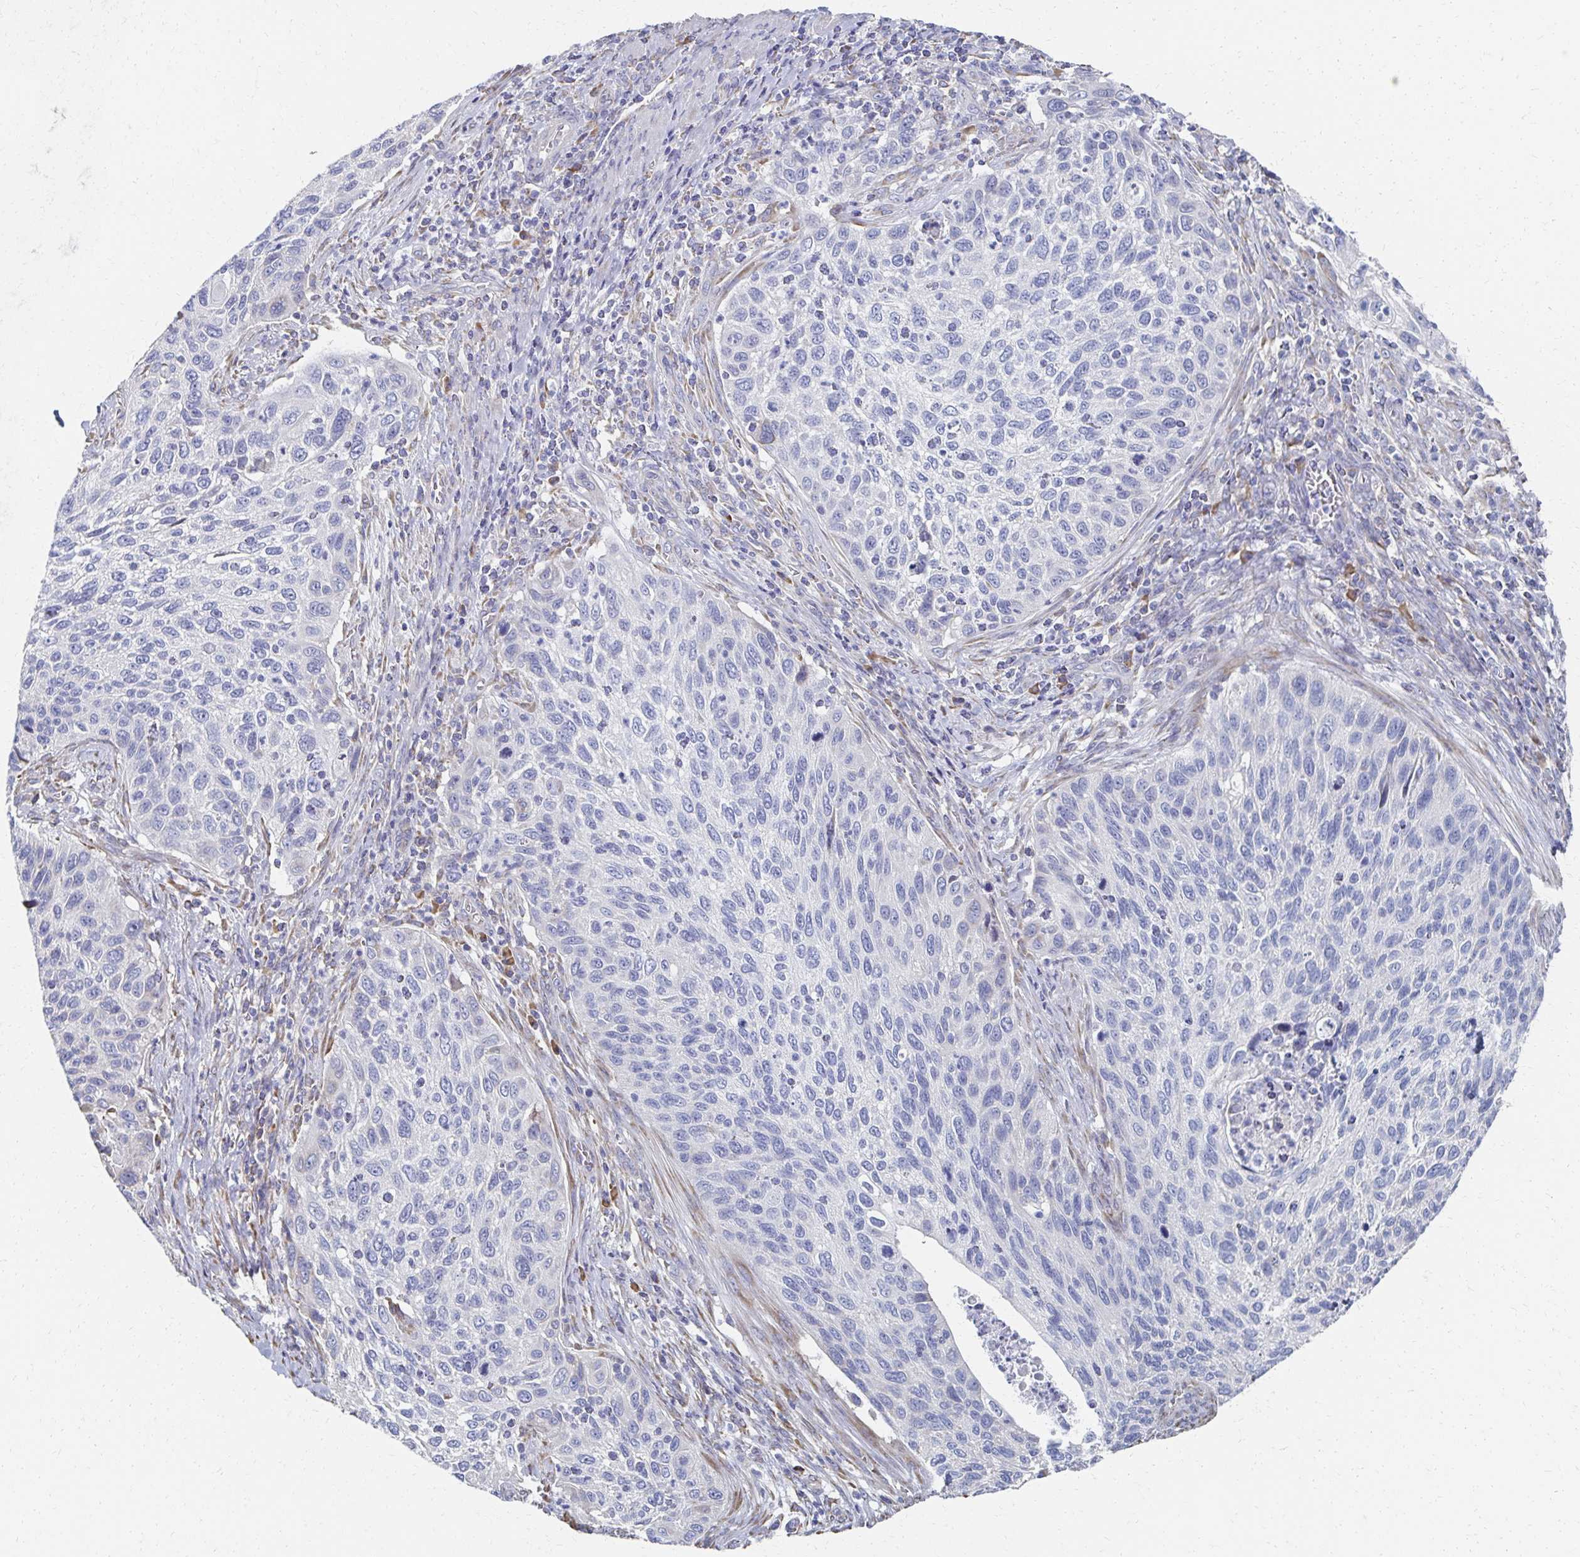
{"staining": {"intensity": "negative", "quantity": "none", "location": "none"}, "tissue": "cervical cancer", "cell_type": "Tumor cells", "image_type": "cancer", "snomed": [{"axis": "morphology", "description": "Squamous cell carcinoma, NOS"}, {"axis": "topography", "description": "Cervix"}], "caption": "High power microscopy micrograph of an IHC photomicrograph of squamous cell carcinoma (cervical), revealing no significant expression in tumor cells. Brightfield microscopy of IHC stained with DAB (3,3'-diaminobenzidine) (brown) and hematoxylin (blue), captured at high magnification.", "gene": "ATP1A3", "patient": {"sex": "female", "age": 70}}